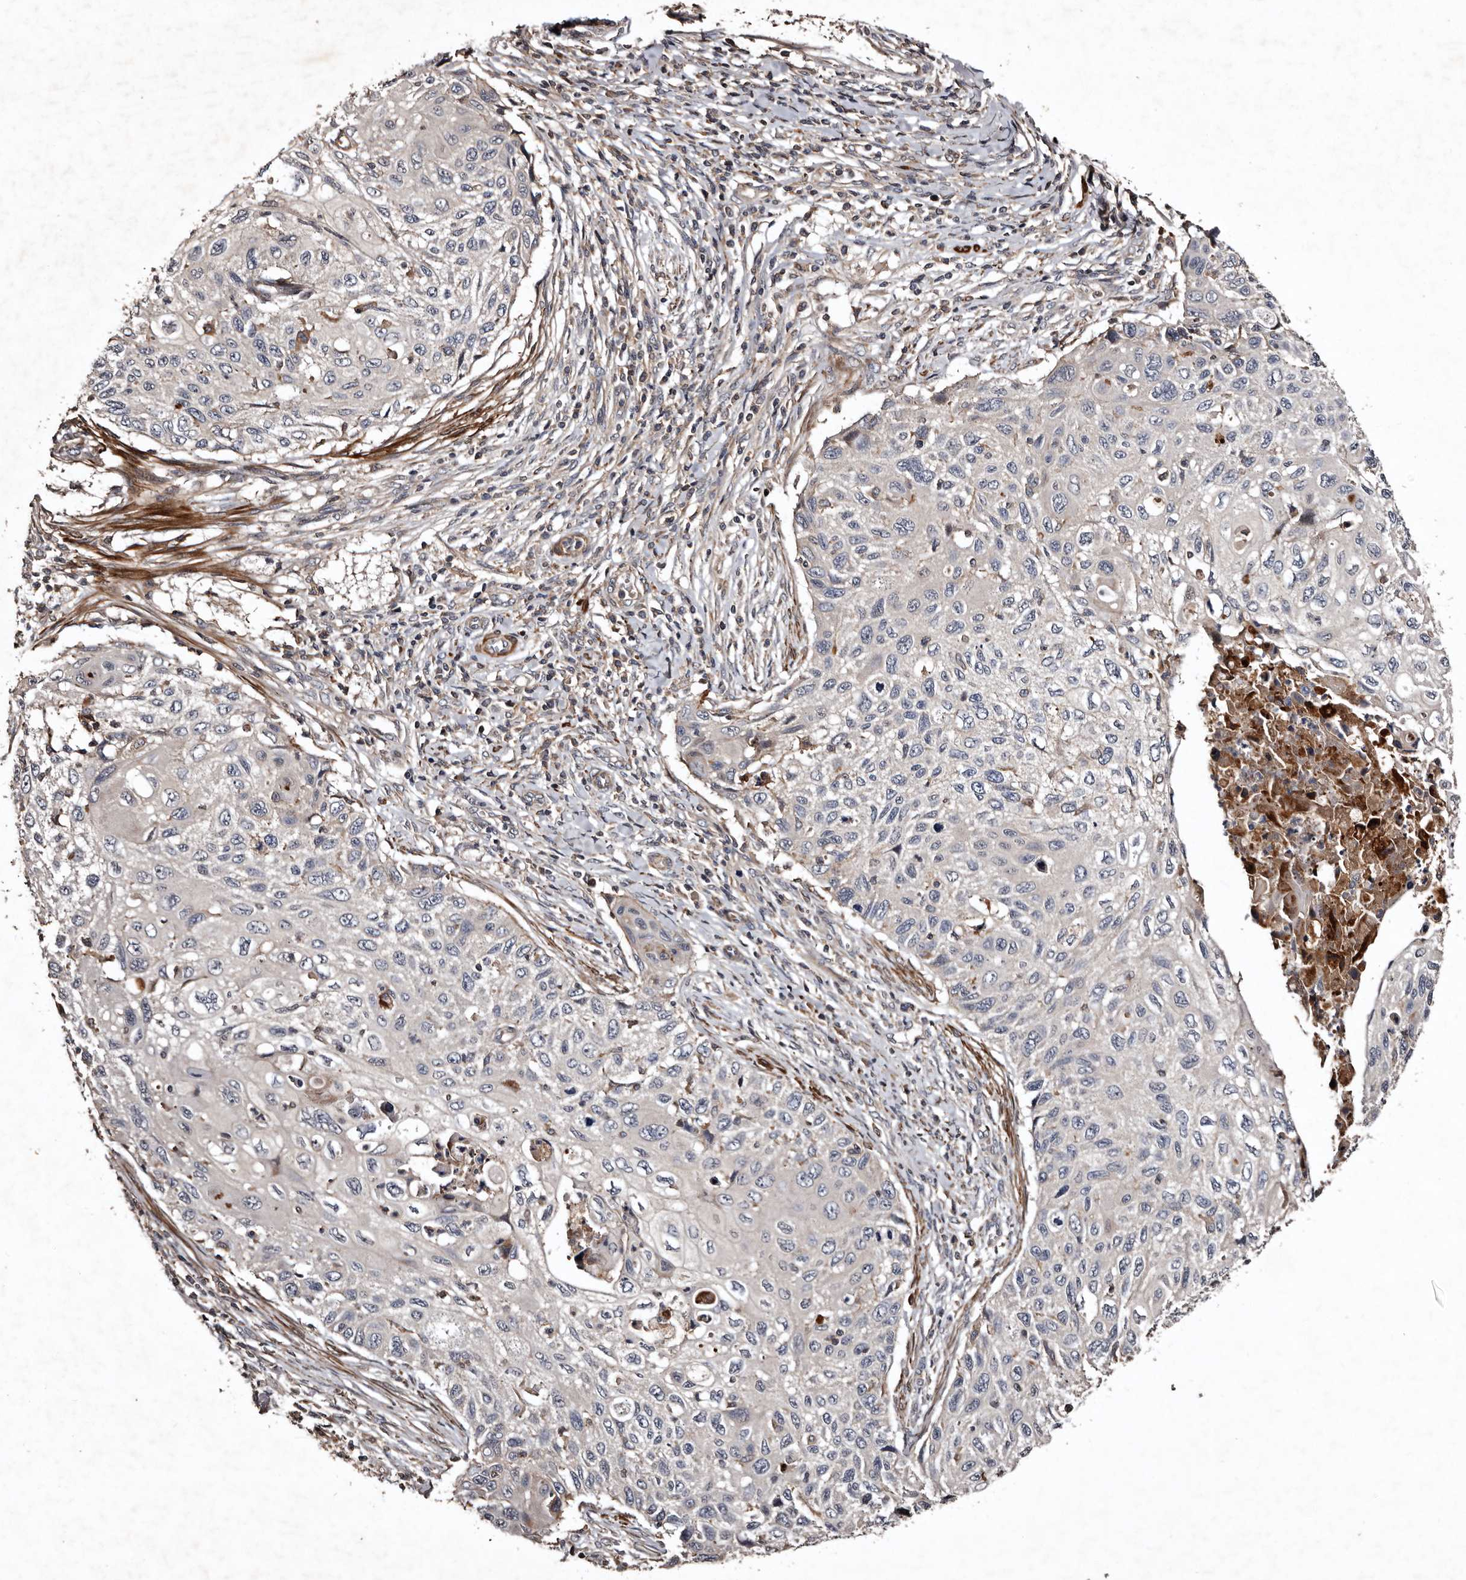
{"staining": {"intensity": "negative", "quantity": "none", "location": "none"}, "tissue": "cervical cancer", "cell_type": "Tumor cells", "image_type": "cancer", "snomed": [{"axis": "morphology", "description": "Squamous cell carcinoma, NOS"}, {"axis": "topography", "description": "Cervix"}], "caption": "DAB (3,3'-diaminobenzidine) immunohistochemical staining of cervical cancer (squamous cell carcinoma) displays no significant expression in tumor cells. Brightfield microscopy of immunohistochemistry (IHC) stained with DAB (3,3'-diaminobenzidine) (brown) and hematoxylin (blue), captured at high magnification.", "gene": "PRKD3", "patient": {"sex": "female", "age": 70}}